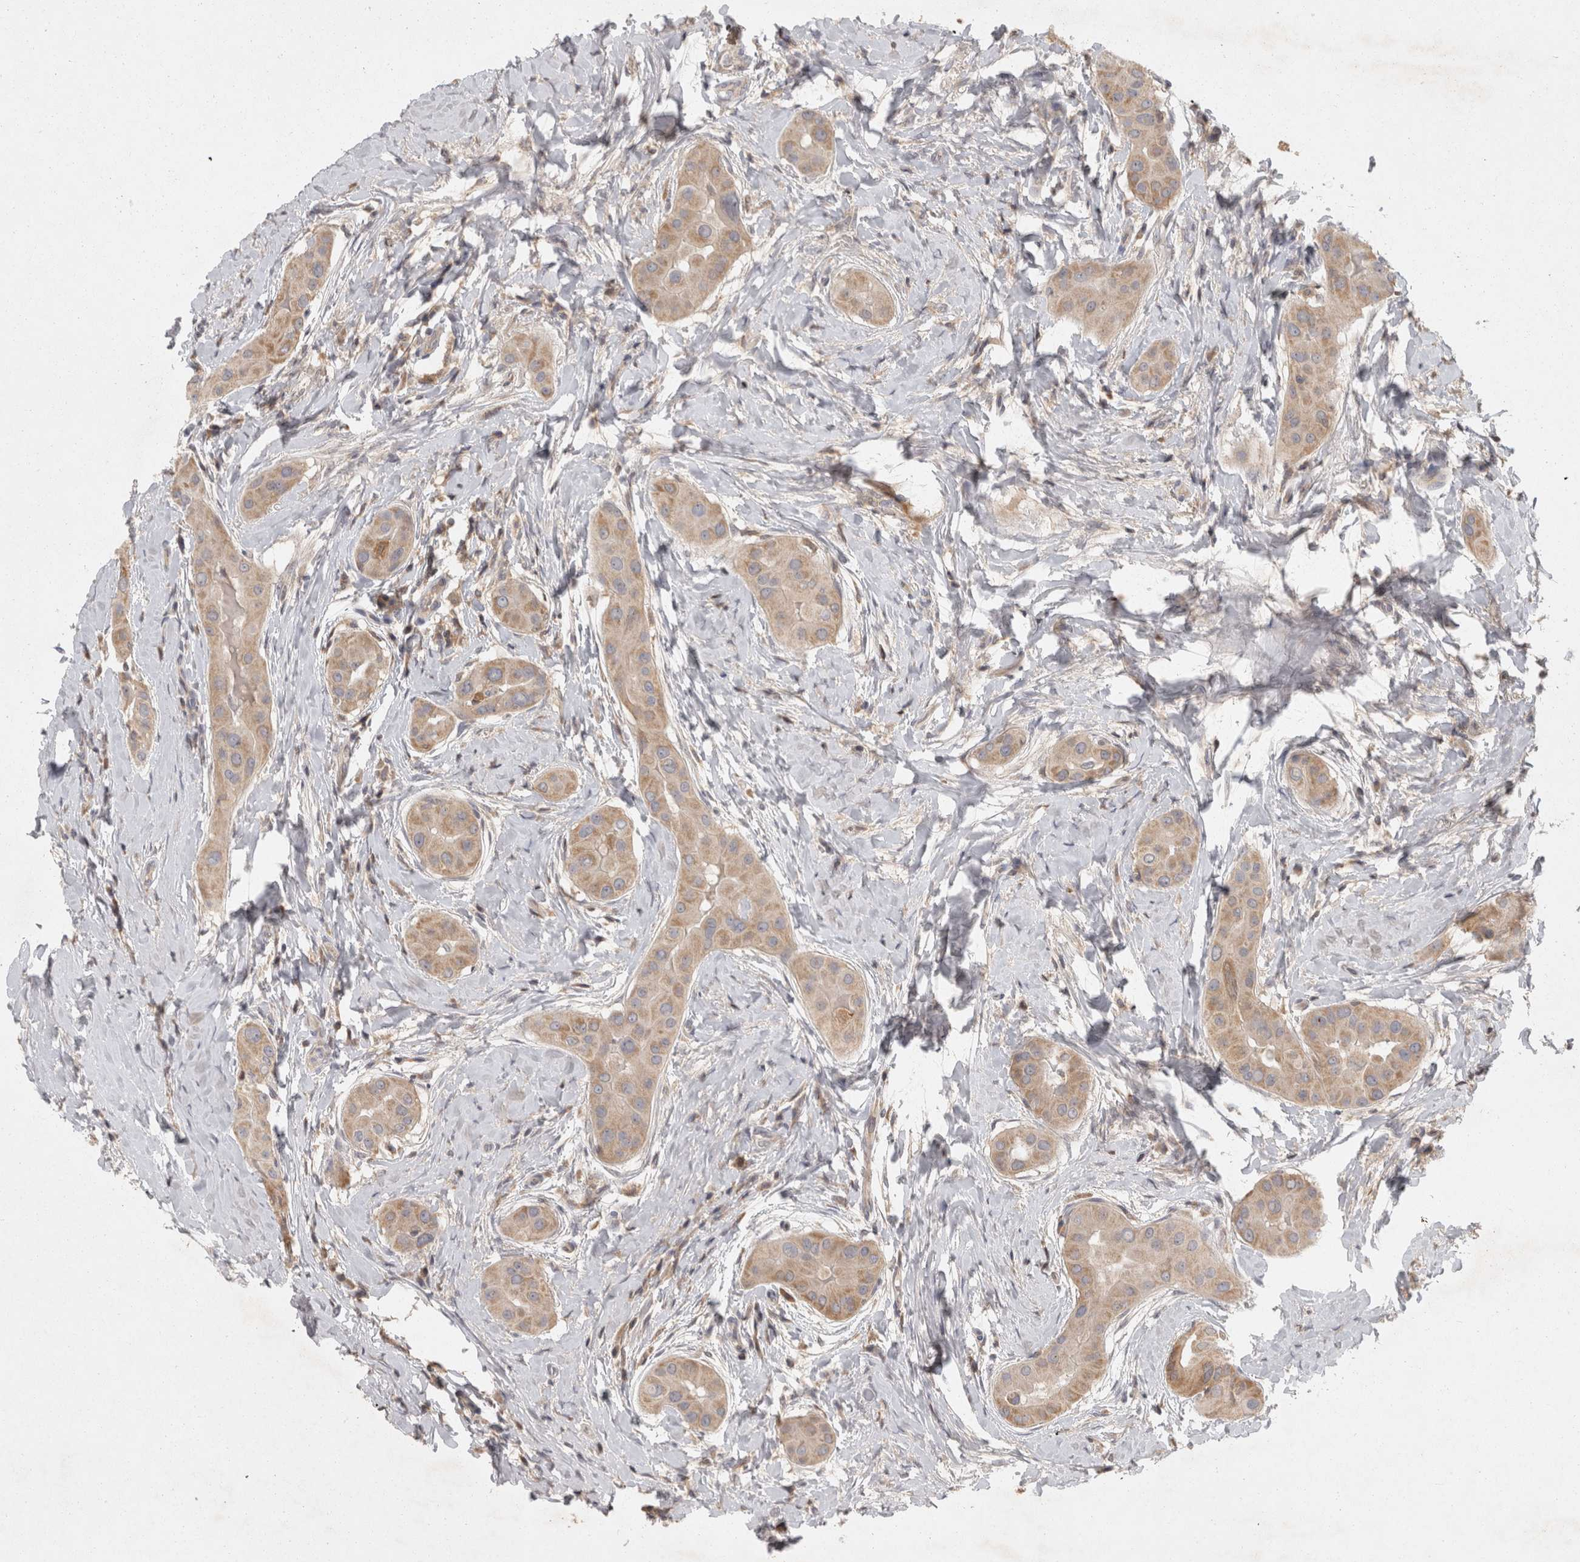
{"staining": {"intensity": "moderate", "quantity": ">75%", "location": "cytoplasmic/membranous"}, "tissue": "thyroid cancer", "cell_type": "Tumor cells", "image_type": "cancer", "snomed": [{"axis": "morphology", "description": "Papillary adenocarcinoma, NOS"}, {"axis": "topography", "description": "Thyroid gland"}], "caption": "A brown stain labels moderate cytoplasmic/membranous staining of a protein in thyroid cancer tumor cells.", "gene": "ACAT2", "patient": {"sex": "male", "age": 33}}